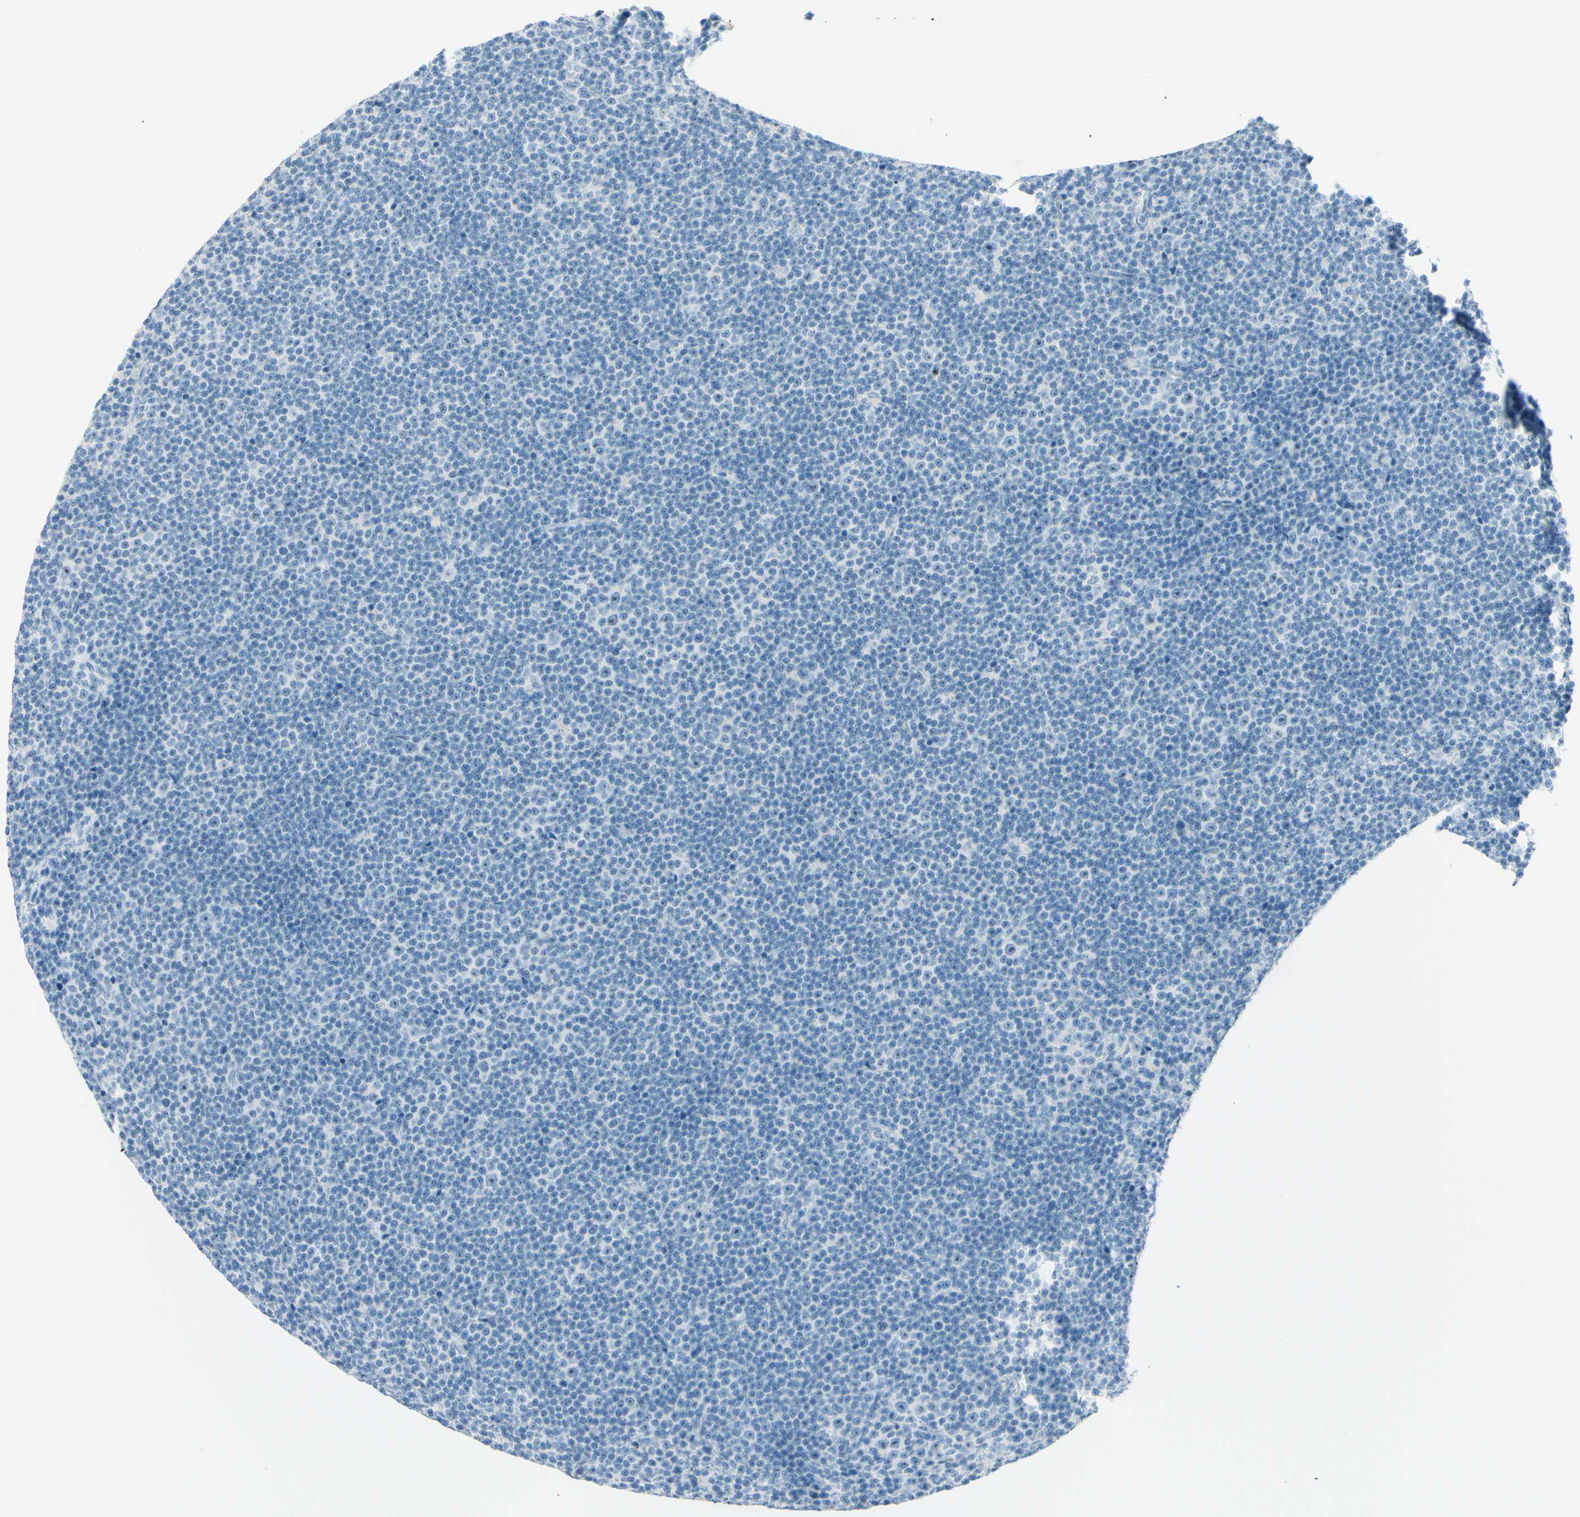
{"staining": {"intensity": "negative", "quantity": "none", "location": "none"}, "tissue": "lymphoma", "cell_type": "Tumor cells", "image_type": "cancer", "snomed": [{"axis": "morphology", "description": "Malignant lymphoma, non-Hodgkin's type, Low grade"}, {"axis": "topography", "description": "Lymph node"}], "caption": "Human low-grade malignant lymphoma, non-Hodgkin's type stained for a protein using immunohistochemistry demonstrates no positivity in tumor cells.", "gene": "FMR1NB", "patient": {"sex": "female", "age": 67}}